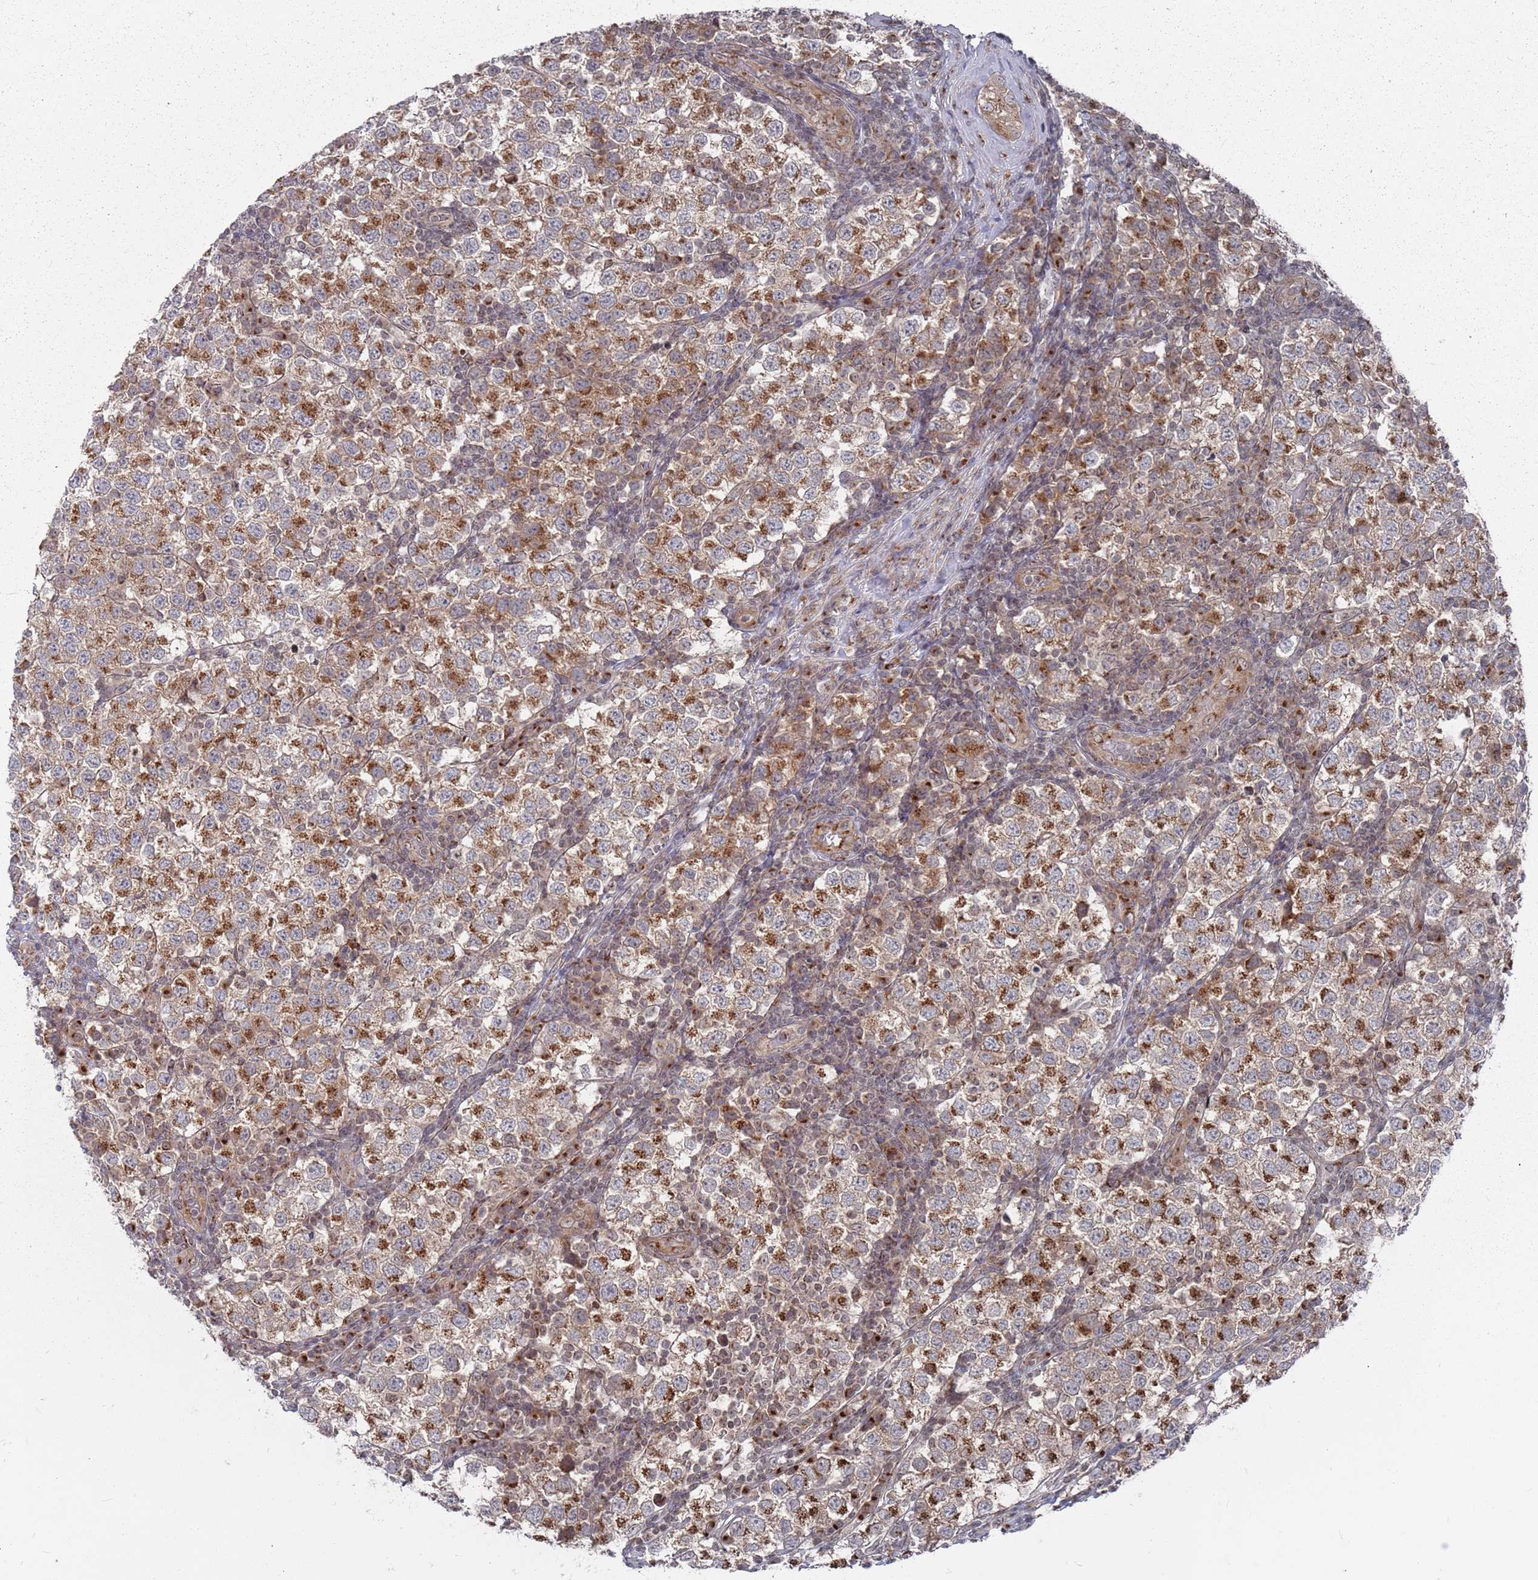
{"staining": {"intensity": "strong", "quantity": ">75%", "location": "cytoplasmic/membranous"}, "tissue": "testis cancer", "cell_type": "Tumor cells", "image_type": "cancer", "snomed": [{"axis": "morphology", "description": "Seminoma, NOS"}, {"axis": "topography", "description": "Testis"}], "caption": "High-magnification brightfield microscopy of seminoma (testis) stained with DAB (3,3'-diaminobenzidine) (brown) and counterstained with hematoxylin (blue). tumor cells exhibit strong cytoplasmic/membranous positivity is seen in approximately>75% of cells.", "gene": "FMO4", "patient": {"sex": "male", "age": 34}}